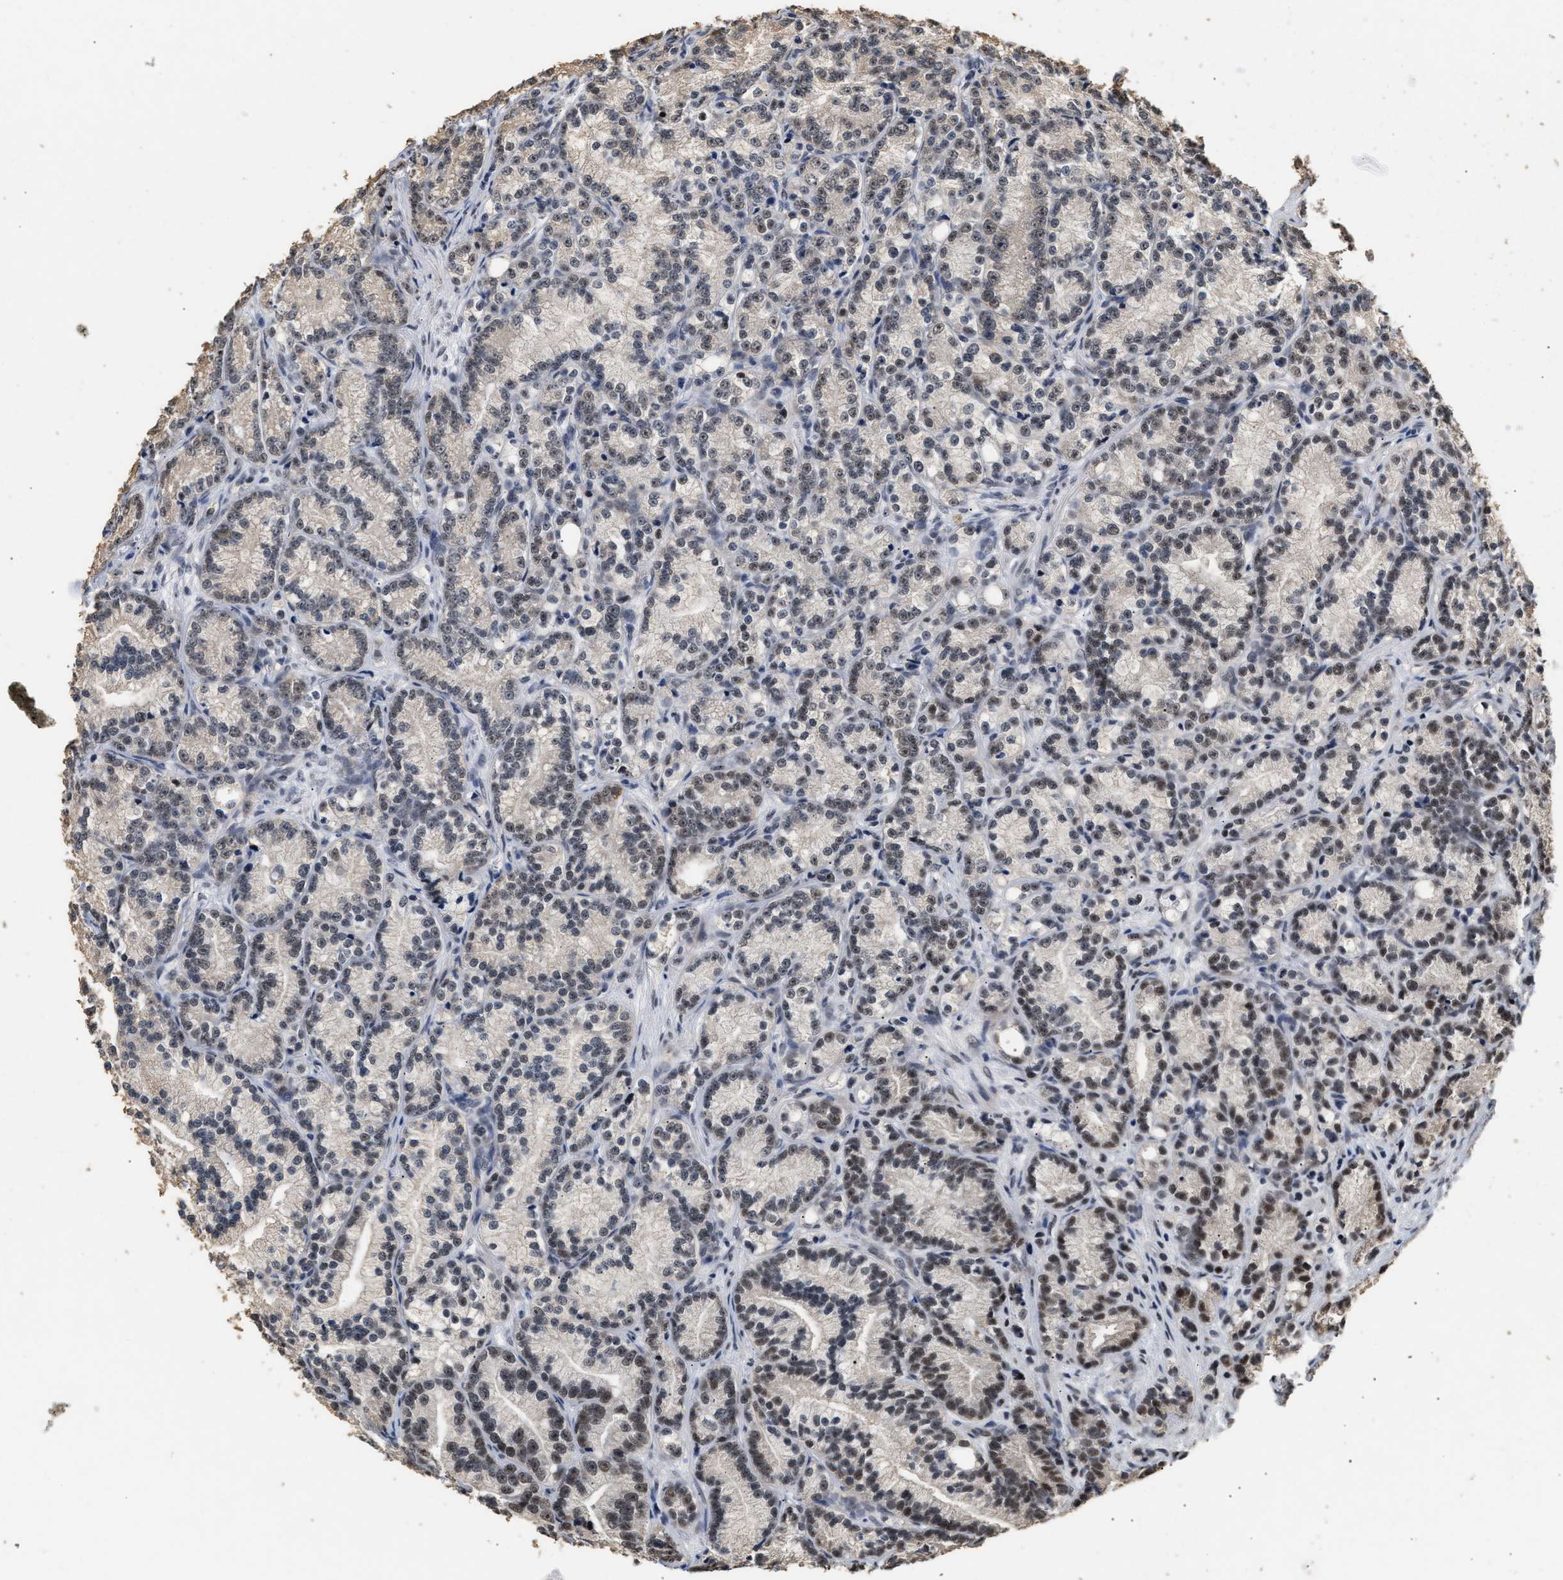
{"staining": {"intensity": "weak", "quantity": "<25%", "location": "nuclear"}, "tissue": "prostate cancer", "cell_type": "Tumor cells", "image_type": "cancer", "snomed": [{"axis": "morphology", "description": "Adenocarcinoma, Low grade"}, {"axis": "topography", "description": "Prostate"}], "caption": "Tumor cells are negative for protein expression in human prostate cancer (low-grade adenocarcinoma). (Stains: DAB immunohistochemistry (IHC) with hematoxylin counter stain, Microscopy: brightfield microscopy at high magnification).", "gene": "THOC1", "patient": {"sex": "male", "age": 89}}